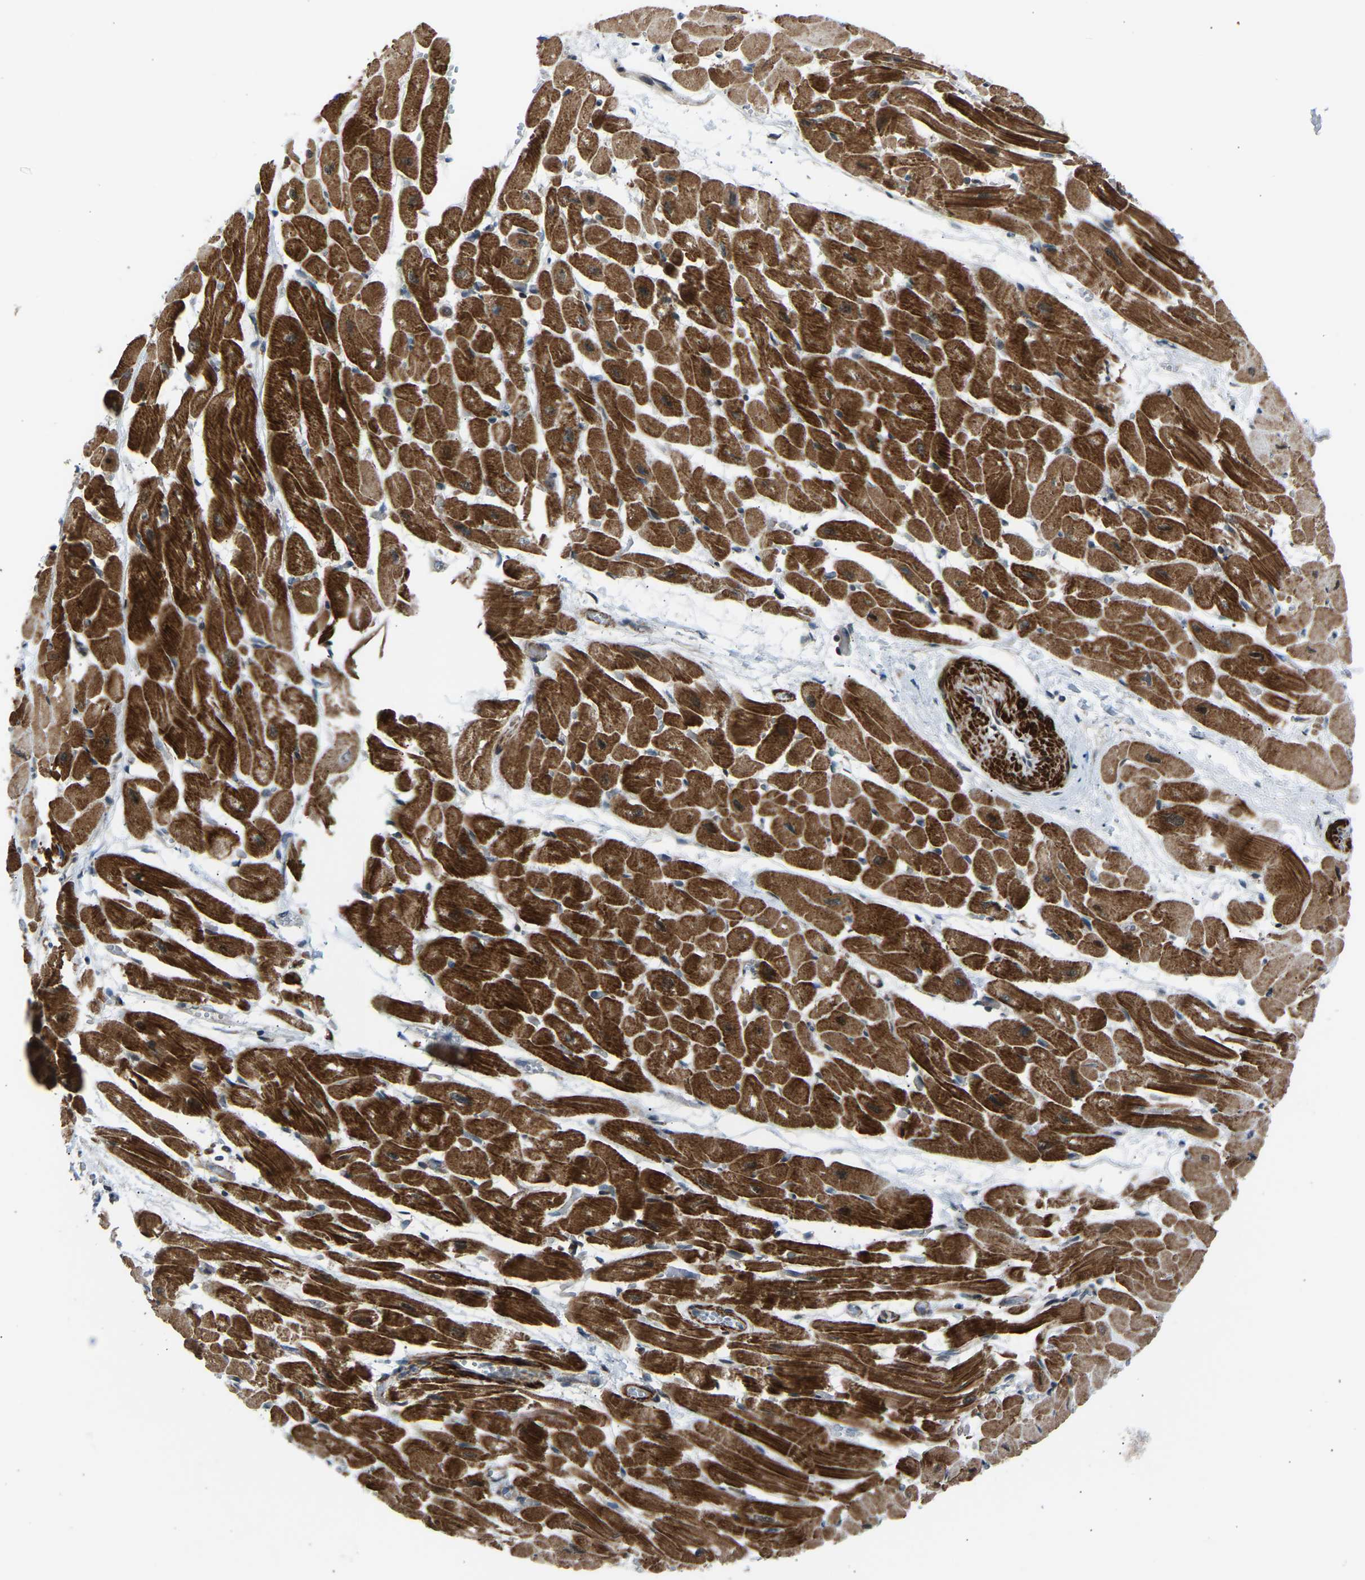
{"staining": {"intensity": "strong", "quantity": ">75%", "location": "cytoplasmic/membranous"}, "tissue": "heart muscle", "cell_type": "Cardiomyocytes", "image_type": "normal", "snomed": [{"axis": "morphology", "description": "Normal tissue, NOS"}, {"axis": "topography", "description": "Heart"}], "caption": "A brown stain shows strong cytoplasmic/membranous positivity of a protein in cardiomyocytes of benign heart muscle.", "gene": "VPS41", "patient": {"sex": "male", "age": 45}}